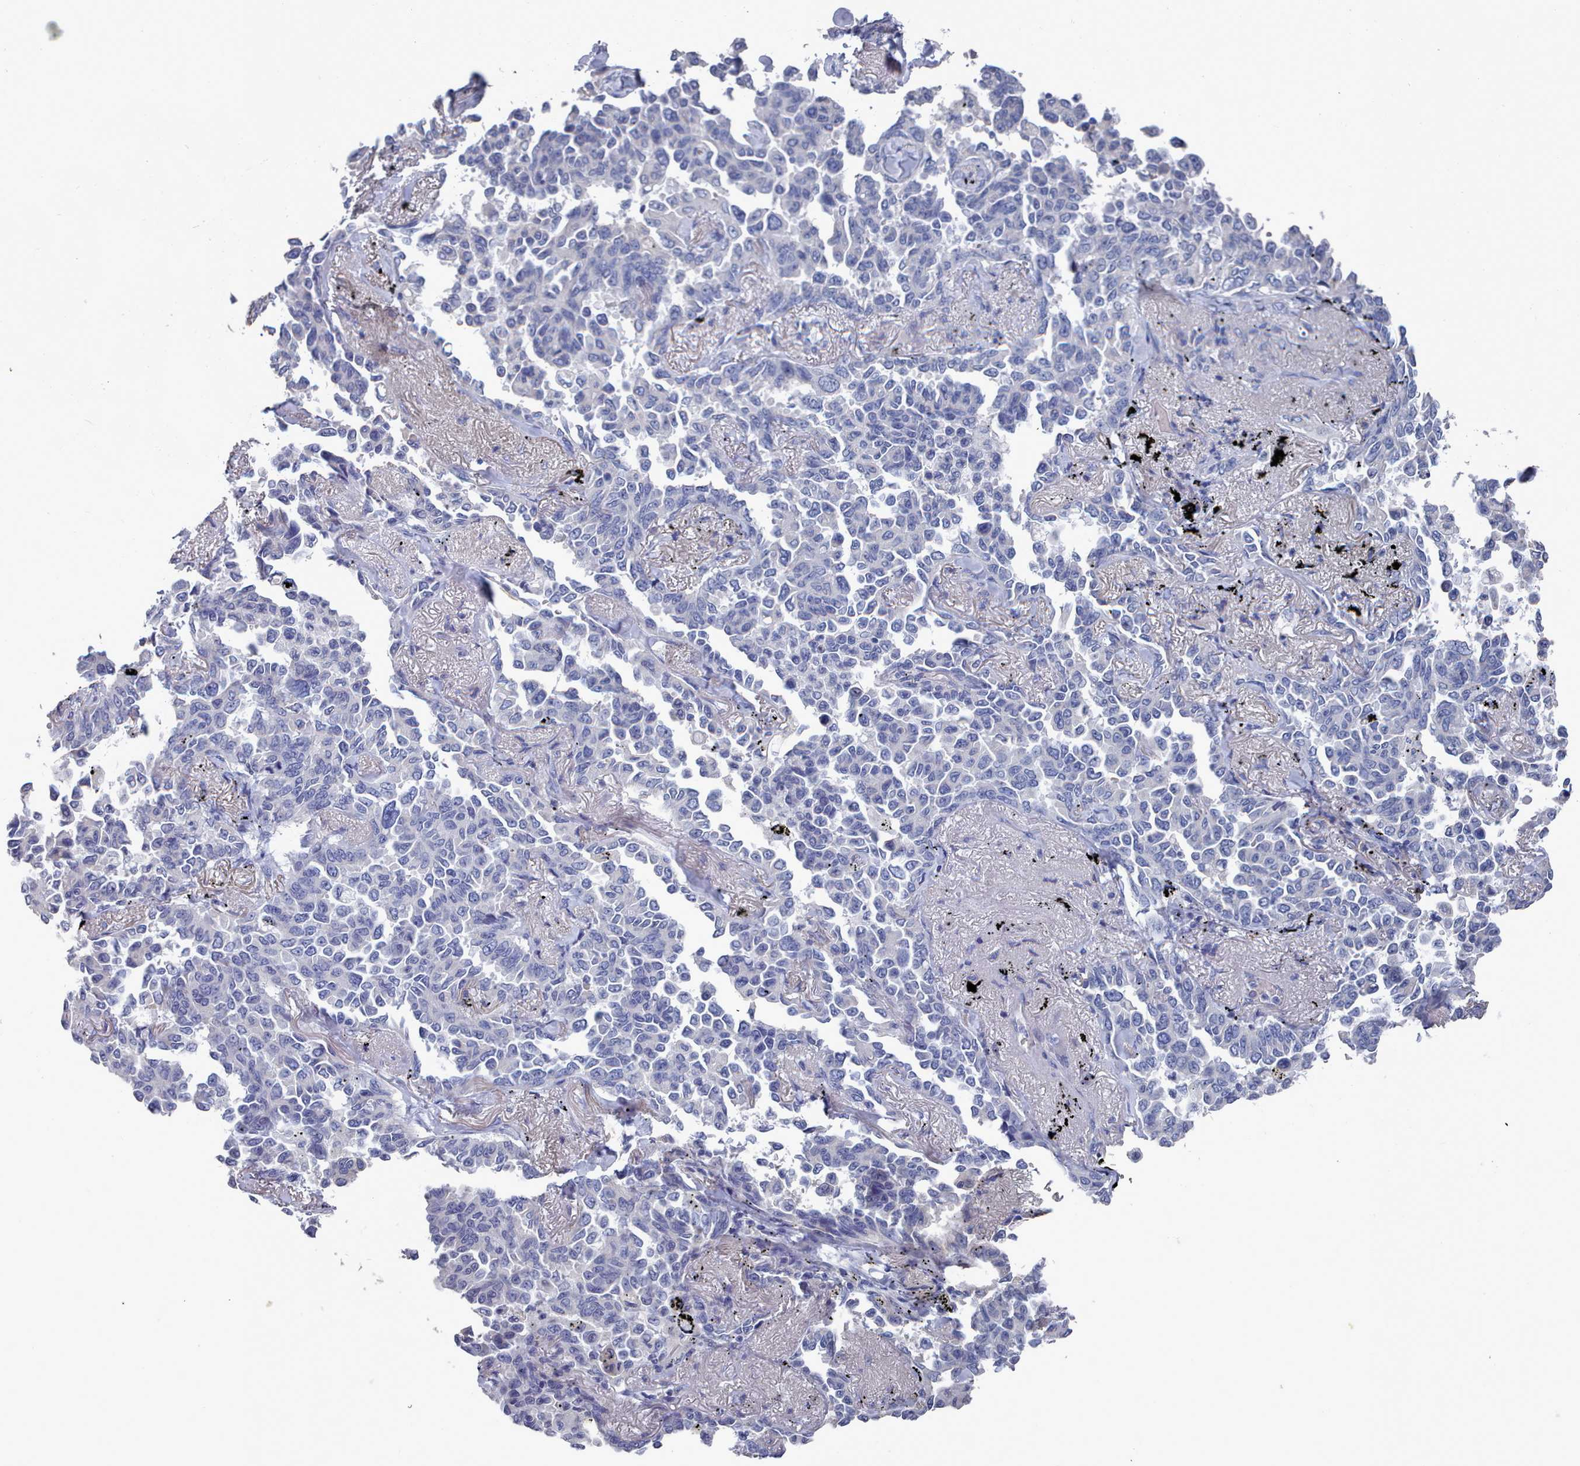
{"staining": {"intensity": "negative", "quantity": "none", "location": "none"}, "tissue": "lung cancer", "cell_type": "Tumor cells", "image_type": "cancer", "snomed": [{"axis": "morphology", "description": "Adenocarcinoma, NOS"}, {"axis": "topography", "description": "Lung"}], "caption": "This is an immunohistochemistry image of human lung adenocarcinoma. There is no staining in tumor cells.", "gene": "ACAD11", "patient": {"sex": "female", "age": 67}}